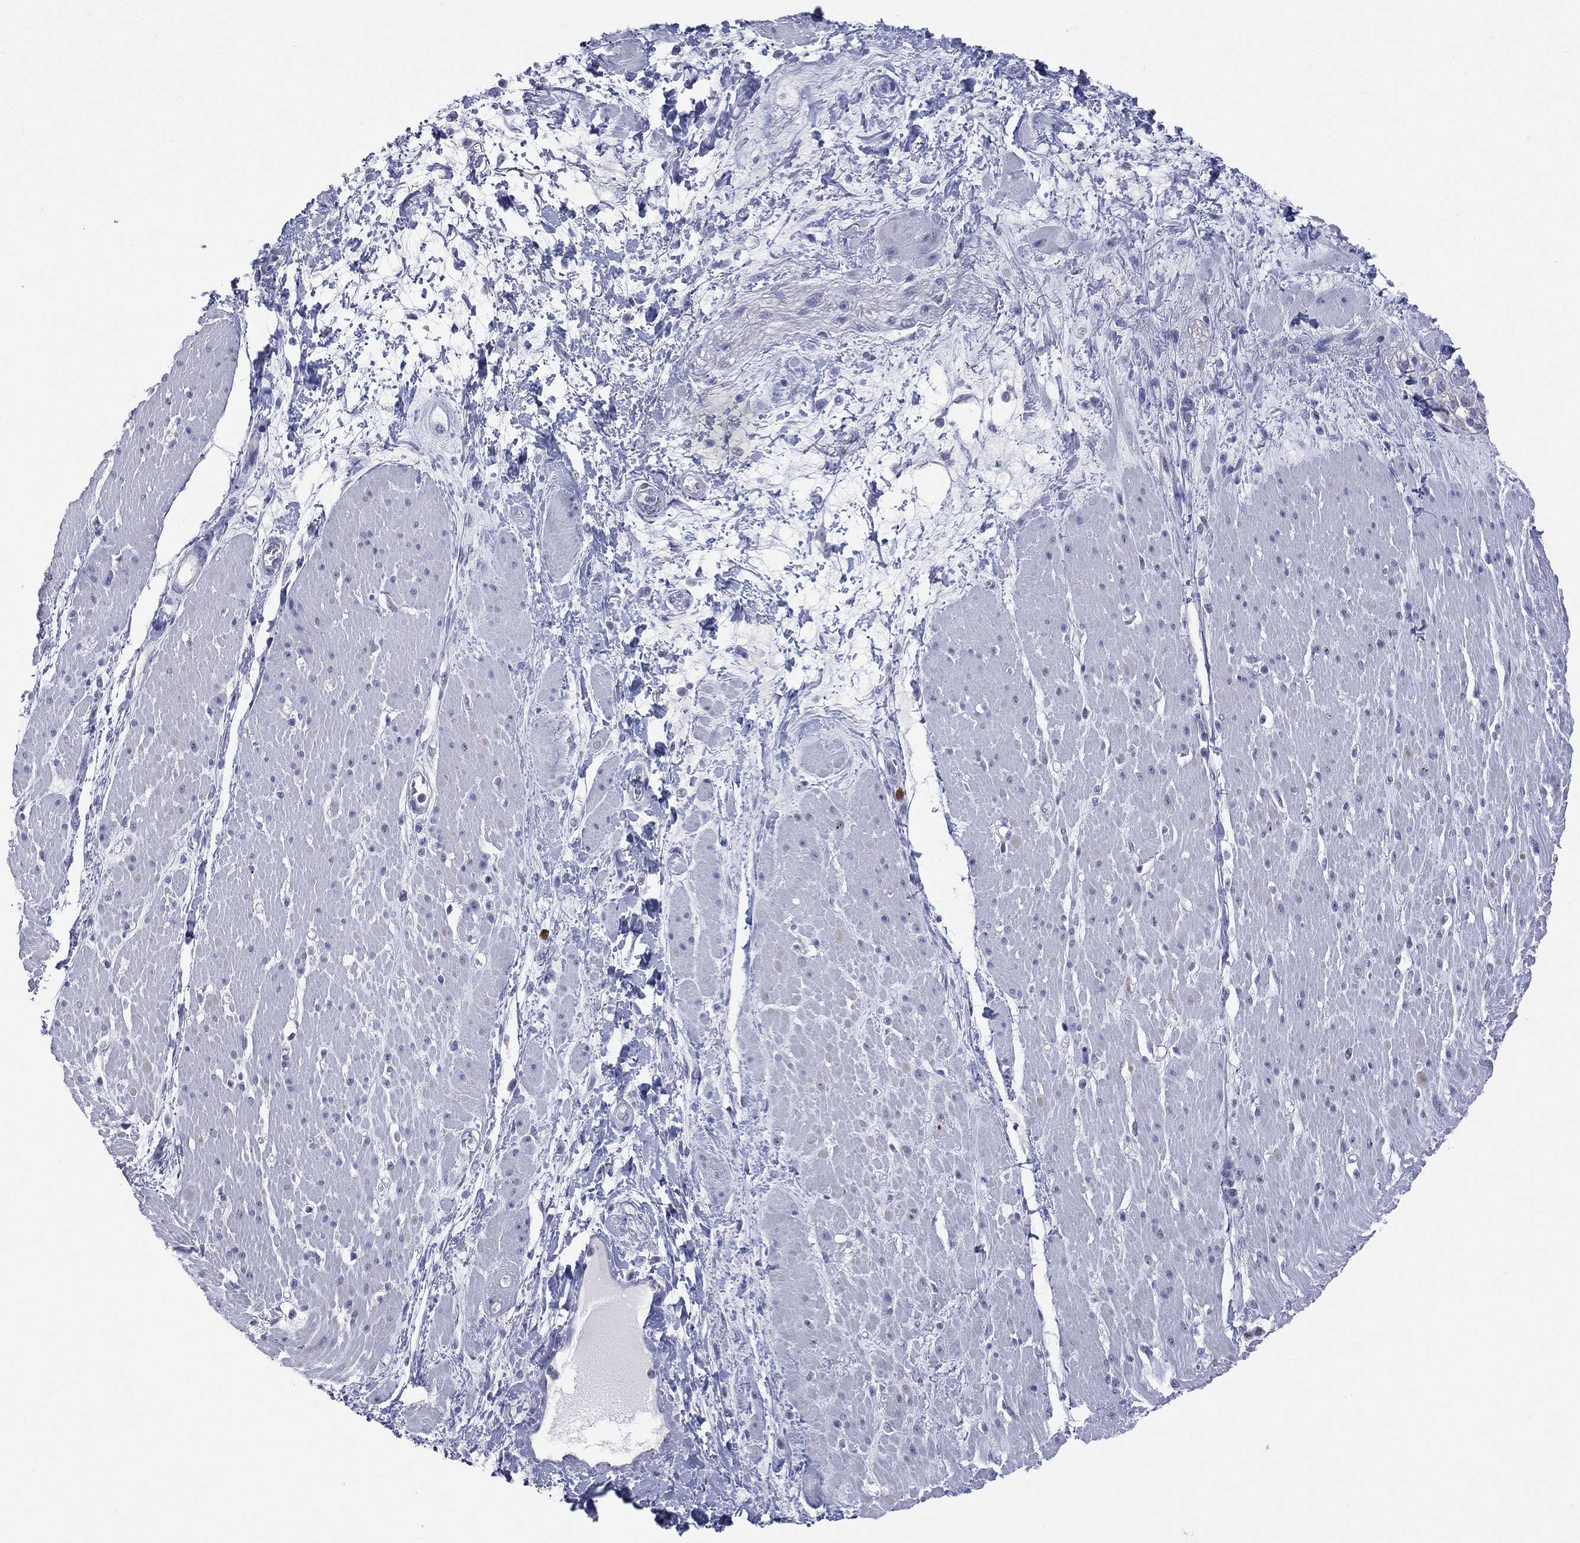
{"staining": {"intensity": "negative", "quantity": "none", "location": "none"}, "tissue": "smooth muscle", "cell_type": "Smooth muscle cells", "image_type": "normal", "snomed": [{"axis": "morphology", "description": "Normal tissue, NOS"}, {"axis": "topography", "description": "Soft tissue"}, {"axis": "topography", "description": "Smooth muscle"}], "caption": "A micrograph of smooth muscle stained for a protein displays no brown staining in smooth muscle cells. (Brightfield microscopy of DAB (3,3'-diaminobenzidine) immunohistochemistry (IHC) at high magnification).", "gene": "AKAP3", "patient": {"sex": "male", "age": 72}}